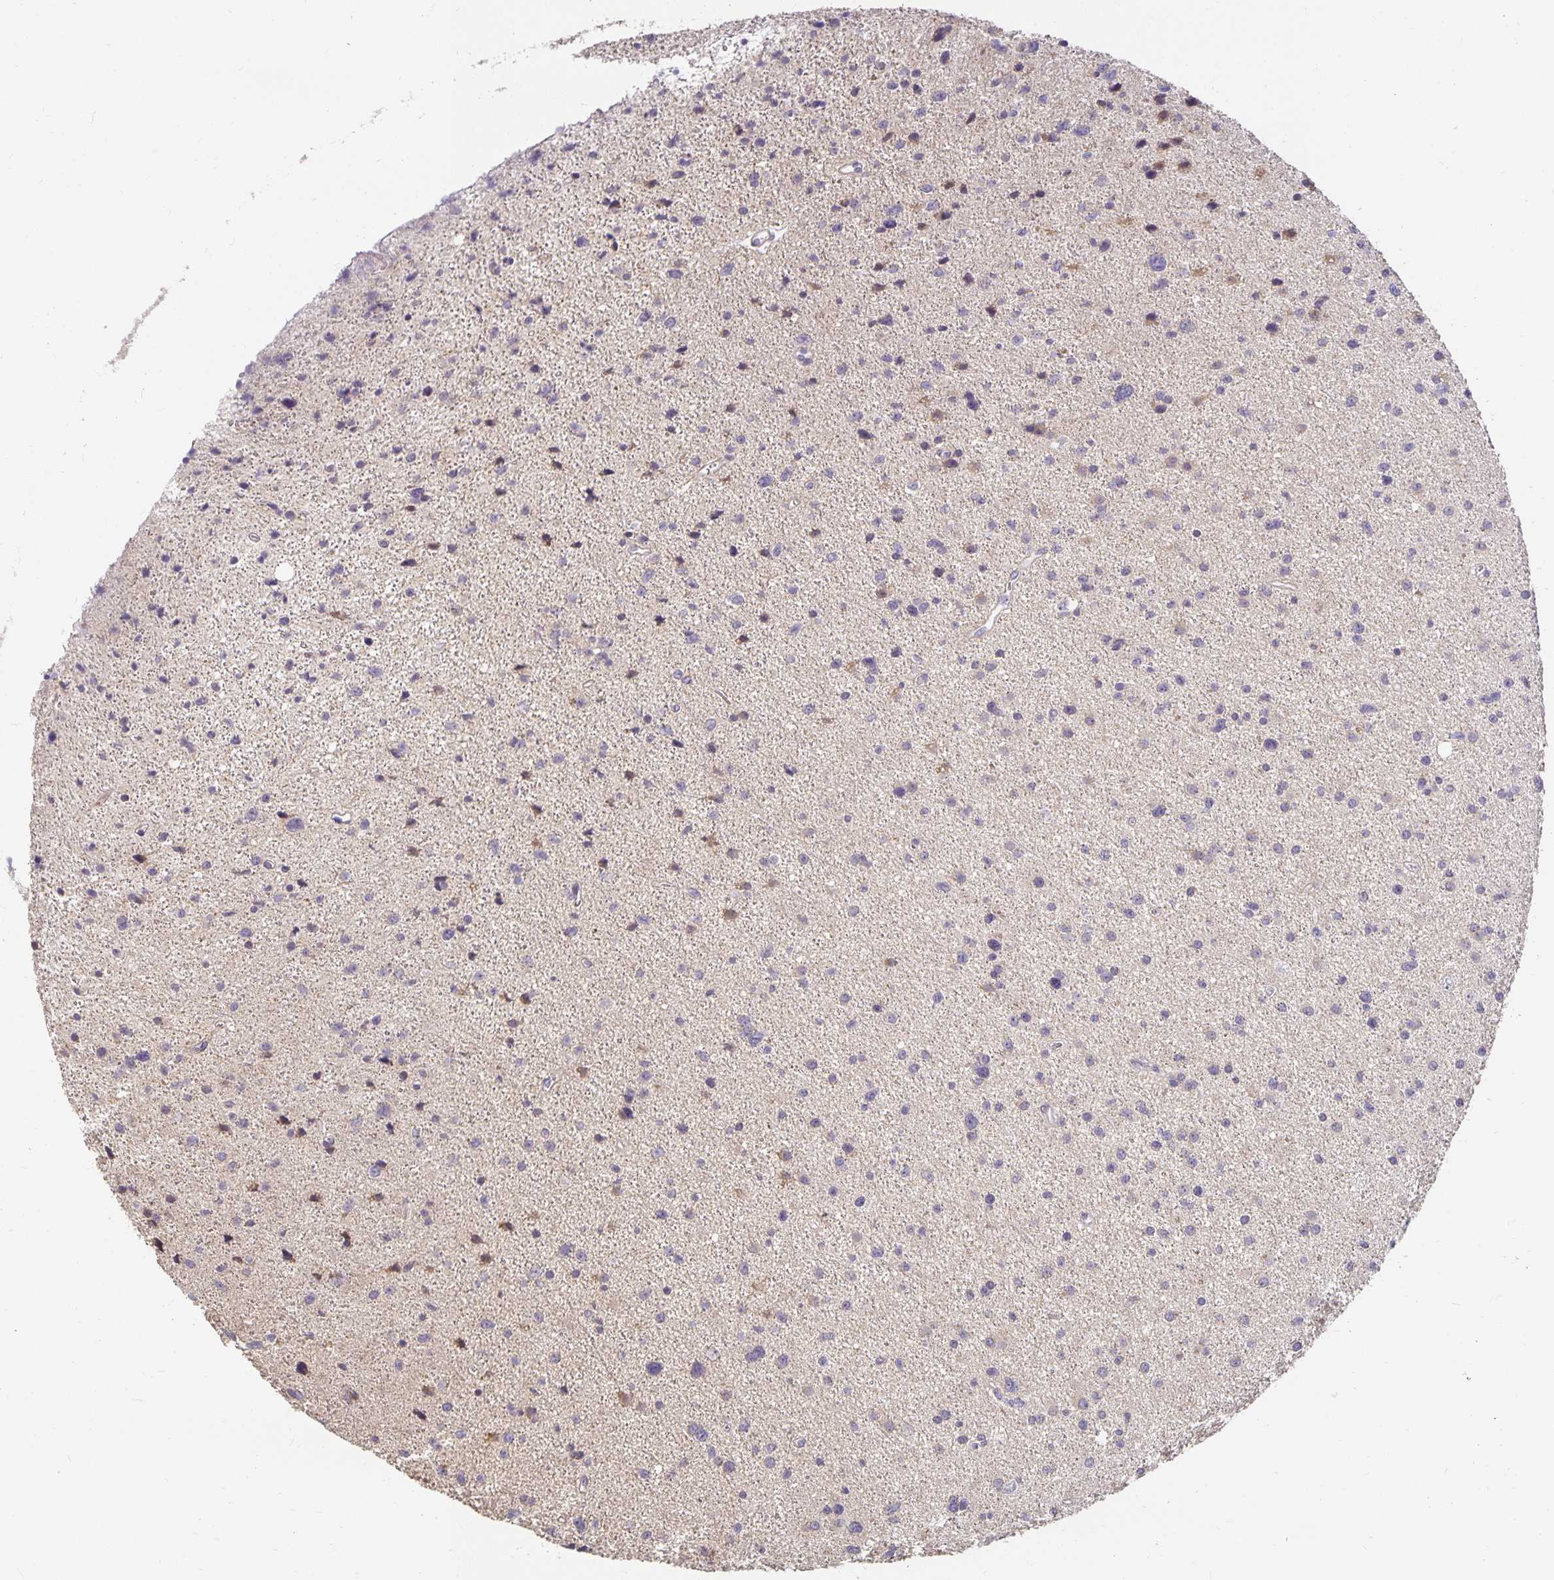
{"staining": {"intensity": "negative", "quantity": "none", "location": "none"}, "tissue": "glioma", "cell_type": "Tumor cells", "image_type": "cancer", "snomed": [{"axis": "morphology", "description": "Glioma, malignant, Low grade"}, {"axis": "topography", "description": "Brain"}], "caption": "The photomicrograph exhibits no staining of tumor cells in low-grade glioma (malignant). Brightfield microscopy of immunohistochemistry stained with DAB (brown) and hematoxylin (blue), captured at high magnification.", "gene": "CST6", "patient": {"sex": "female", "age": 55}}